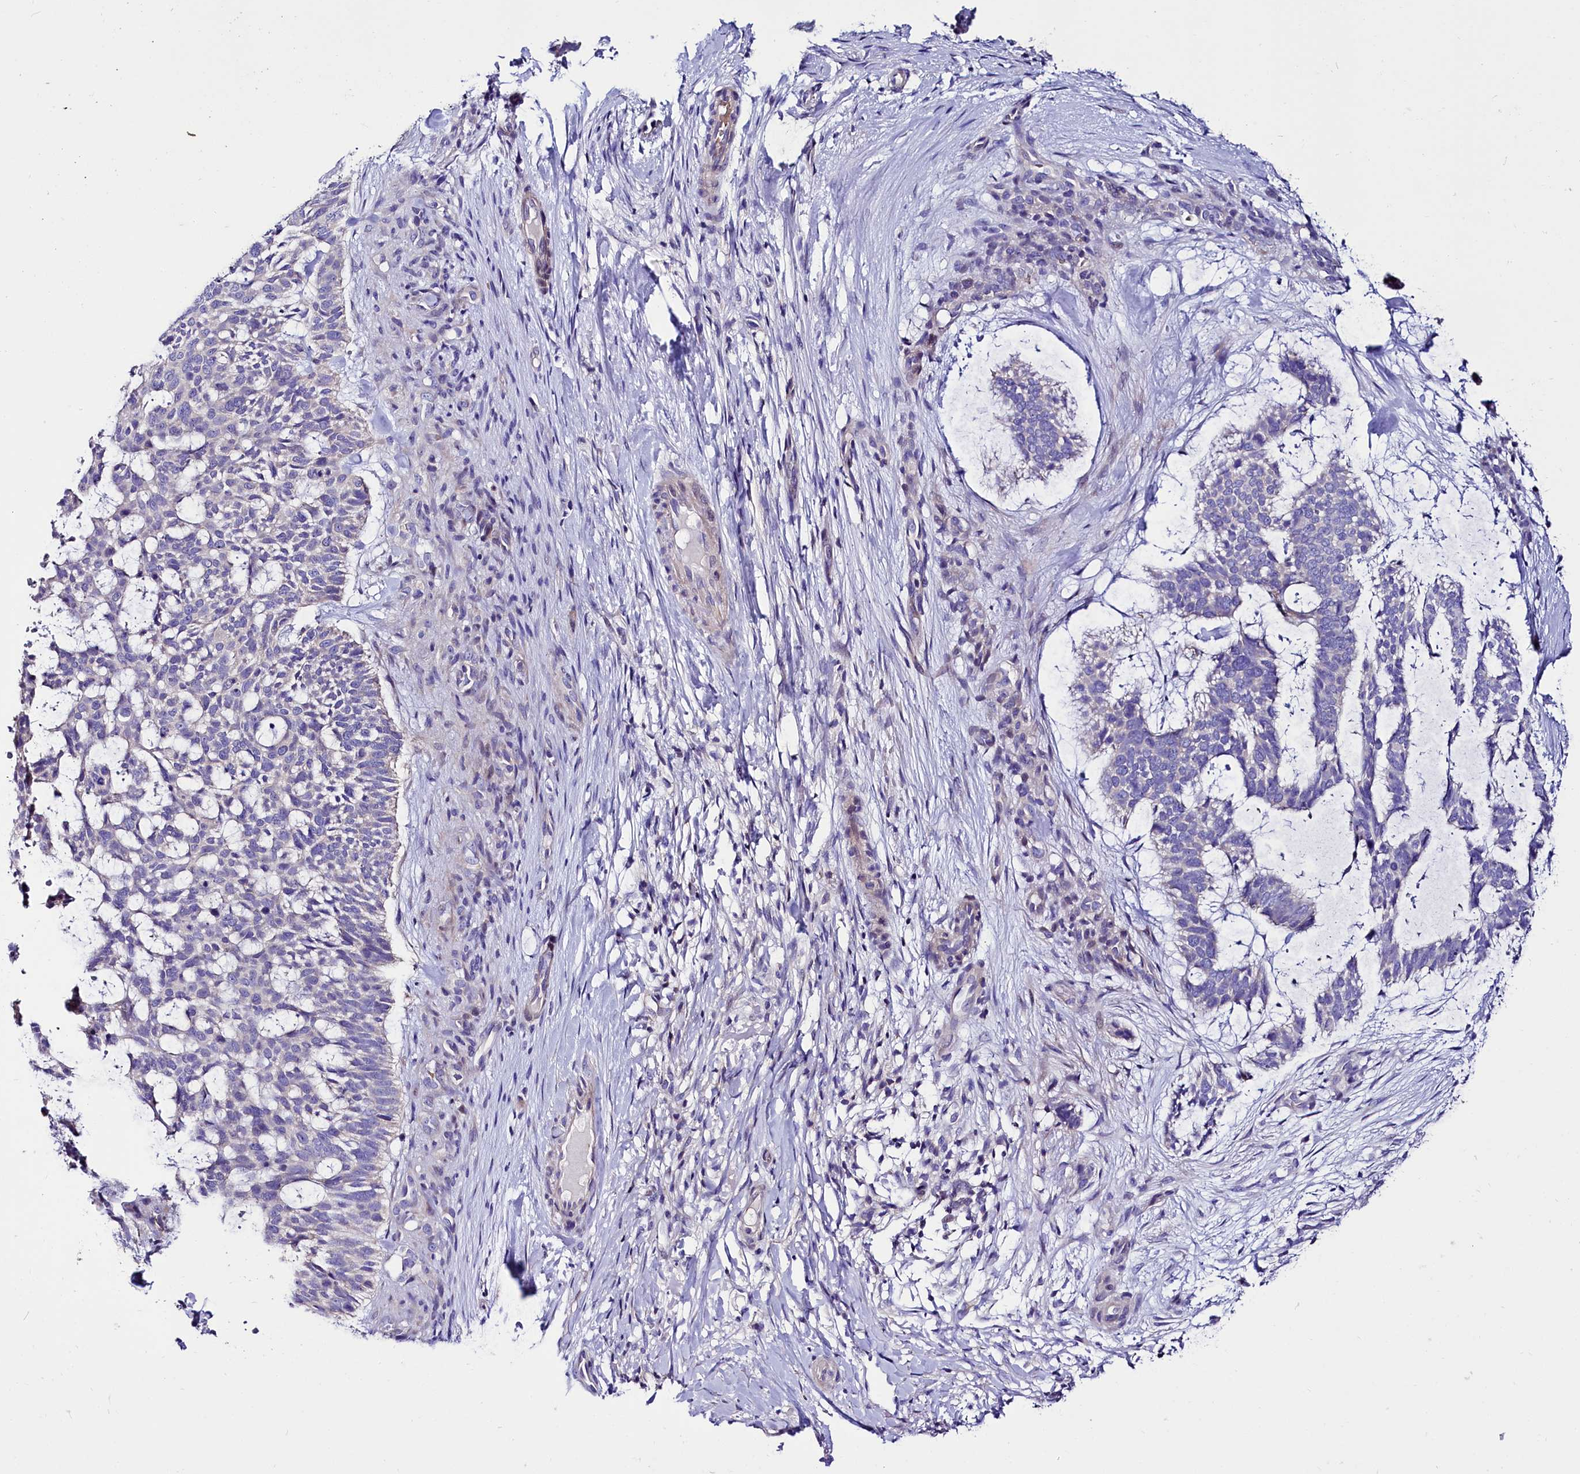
{"staining": {"intensity": "negative", "quantity": "none", "location": "none"}, "tissue": "skin cancer", "cell_type": "Tumor cells", "image_type": "cancer", "snomed": [{"axis": "morphology", "description": "Basal cell carcinoma"}, {"axis": "topography", "description": "Skin"}], "caption": "An immunohistochemistry photomicrograph of skin basal cell carcinoma is shown. There is no staining in tumor cells of skin basal cell carcinoma.", "gene": "ABHD5", "patient": {"sex": "male", "age": 88}}